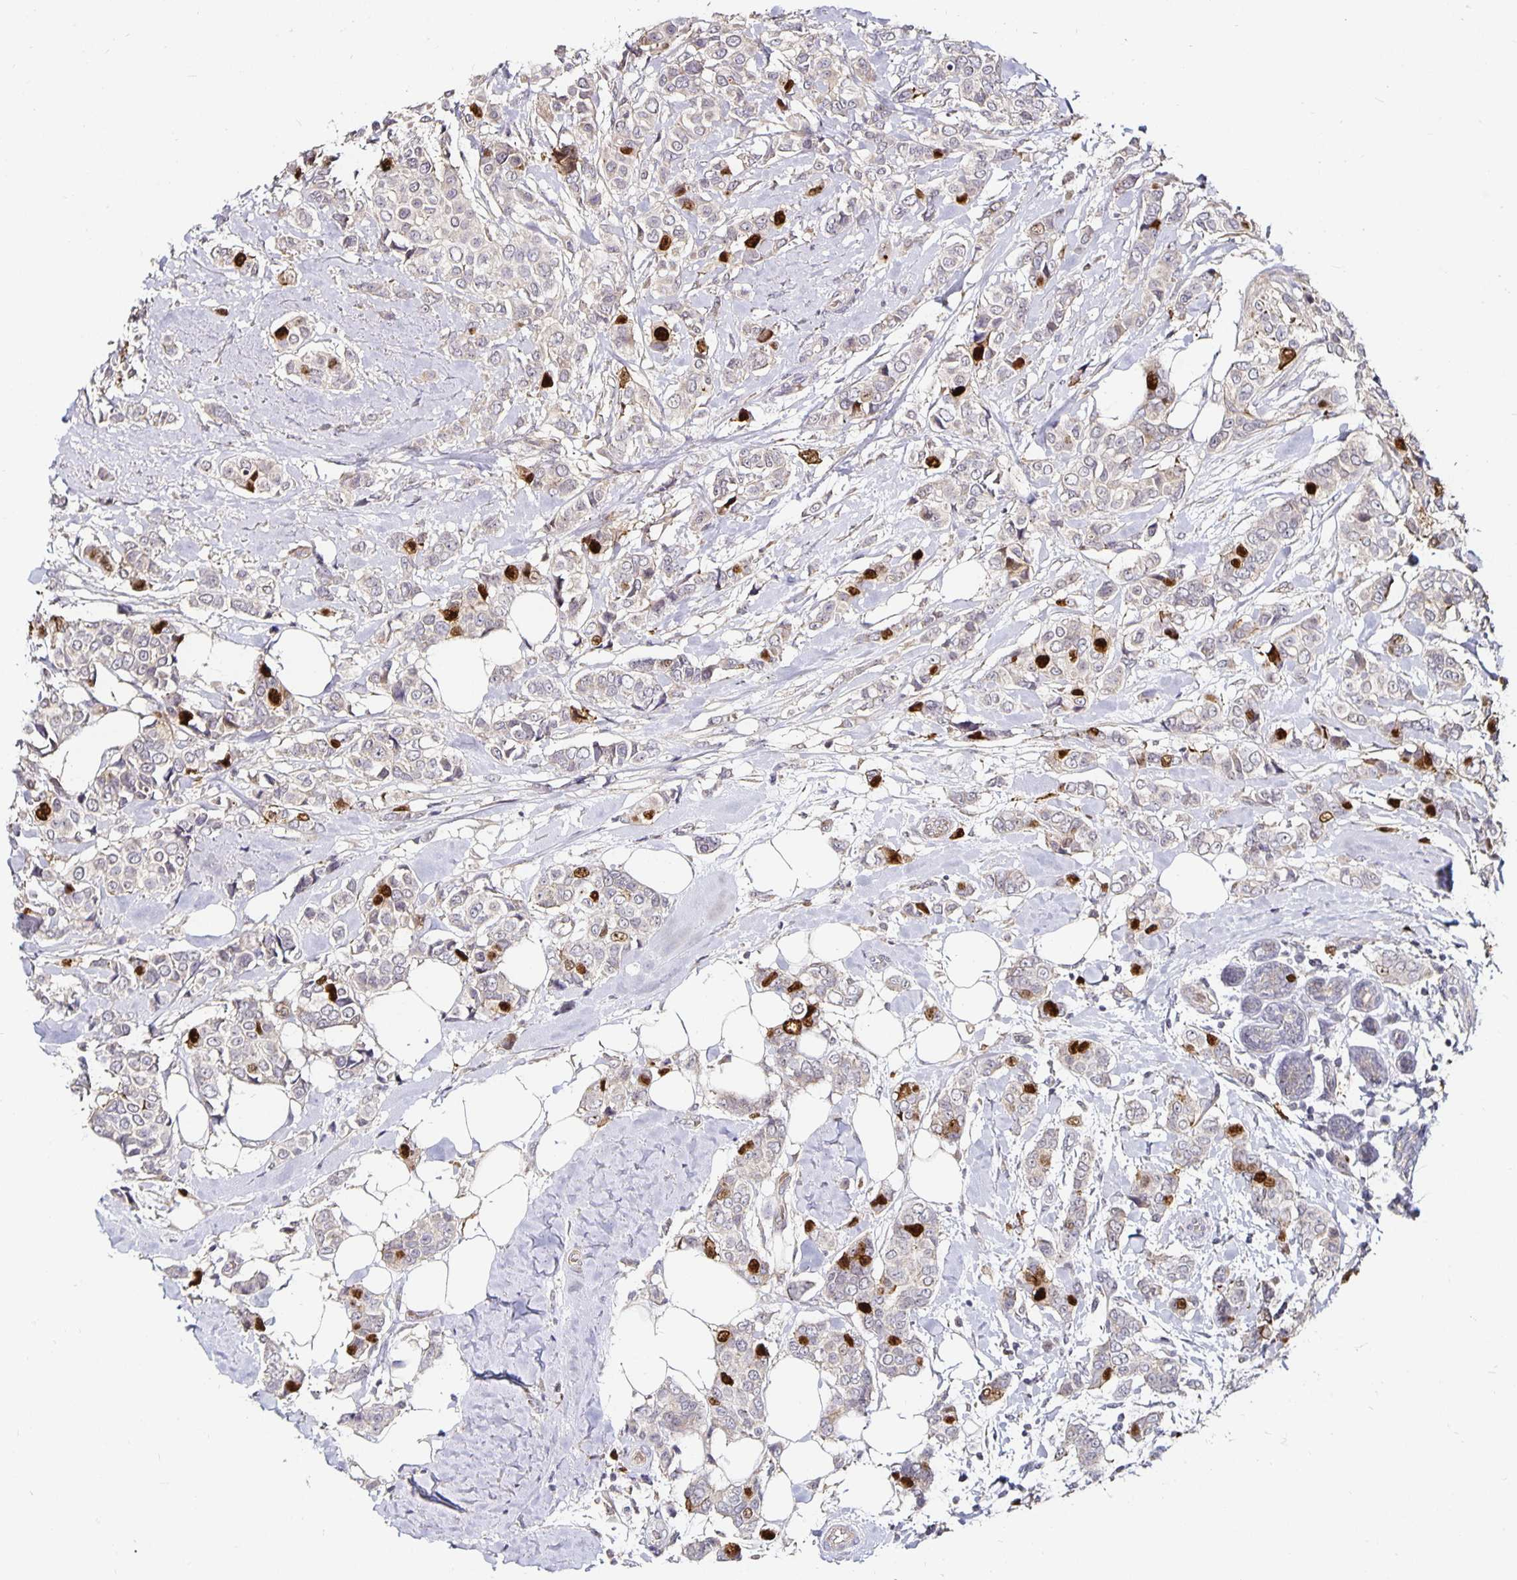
{"staining": {"intensity": "strong", "quantity": "<25%", "location": "nuclear"}, "tissue": "breast cancer", "cell_type": "Tumor cells", "image_type": "cancer", "snomed": [{"axis": "morphology", "description": "Lobular carcinoma"}, {"axis": "topography", "description": "Breast"}], "caption": "A histopathology image showing strong nuclear staining in about <25% of tumor cells in breast cancer, as visualized by brown immunohistochemical staining.", "gene": "ANLN", "patient": {"sex": "female", "age": 51}}